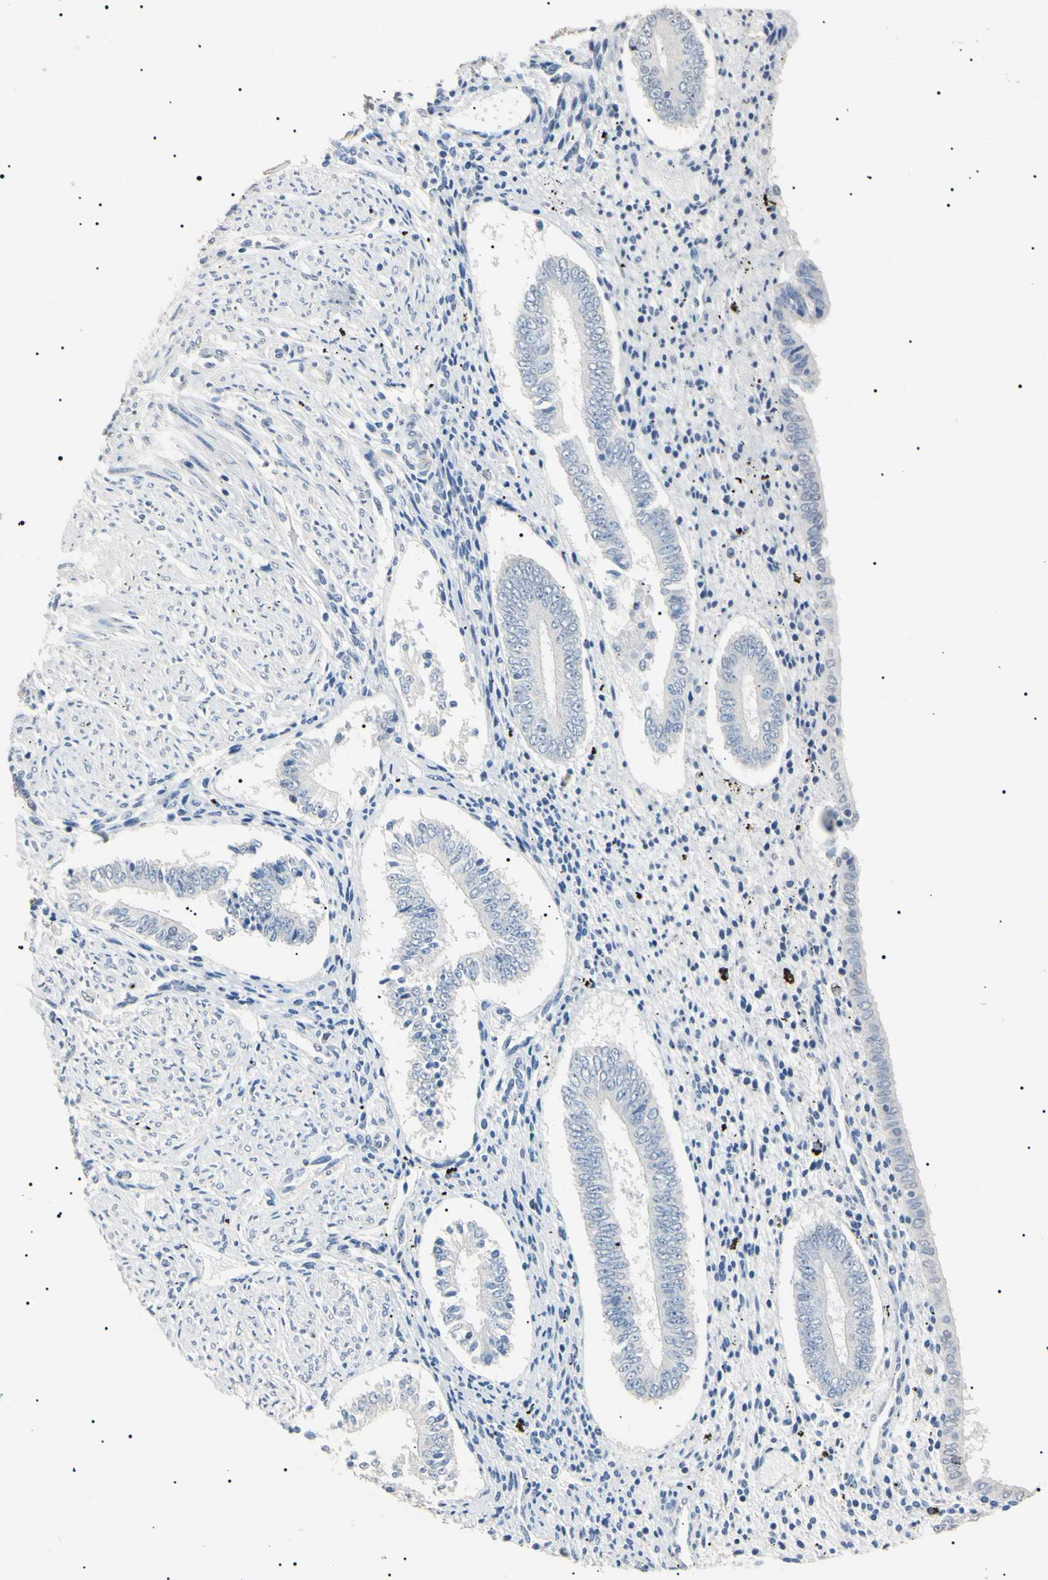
{"staining": {"intensity": "negative", "quantity": "none", "location": "none"}, "tissue": "endometrium", "cell_type": "Cells in endometrial stroma", "image_type": "normal", "snomed": [{"axis": "morphology", "description": "Normal tissue, NOS"}, {"axis": "topography", "description": "Endometrium"}], "caption": "A high-resolution histopathology image shows immunohistochemistry (IHC) staining of unremarkable endometrium, which reveals no significant staining in cells in endometrial stroma. The staining is performed using DAB (3,3'-diaminobenzidine) brown chromogen with nuclei counter-stained in using hematoxylin.", "gene": "CGB3", "patient": {"sex": "female", "age": 42}}